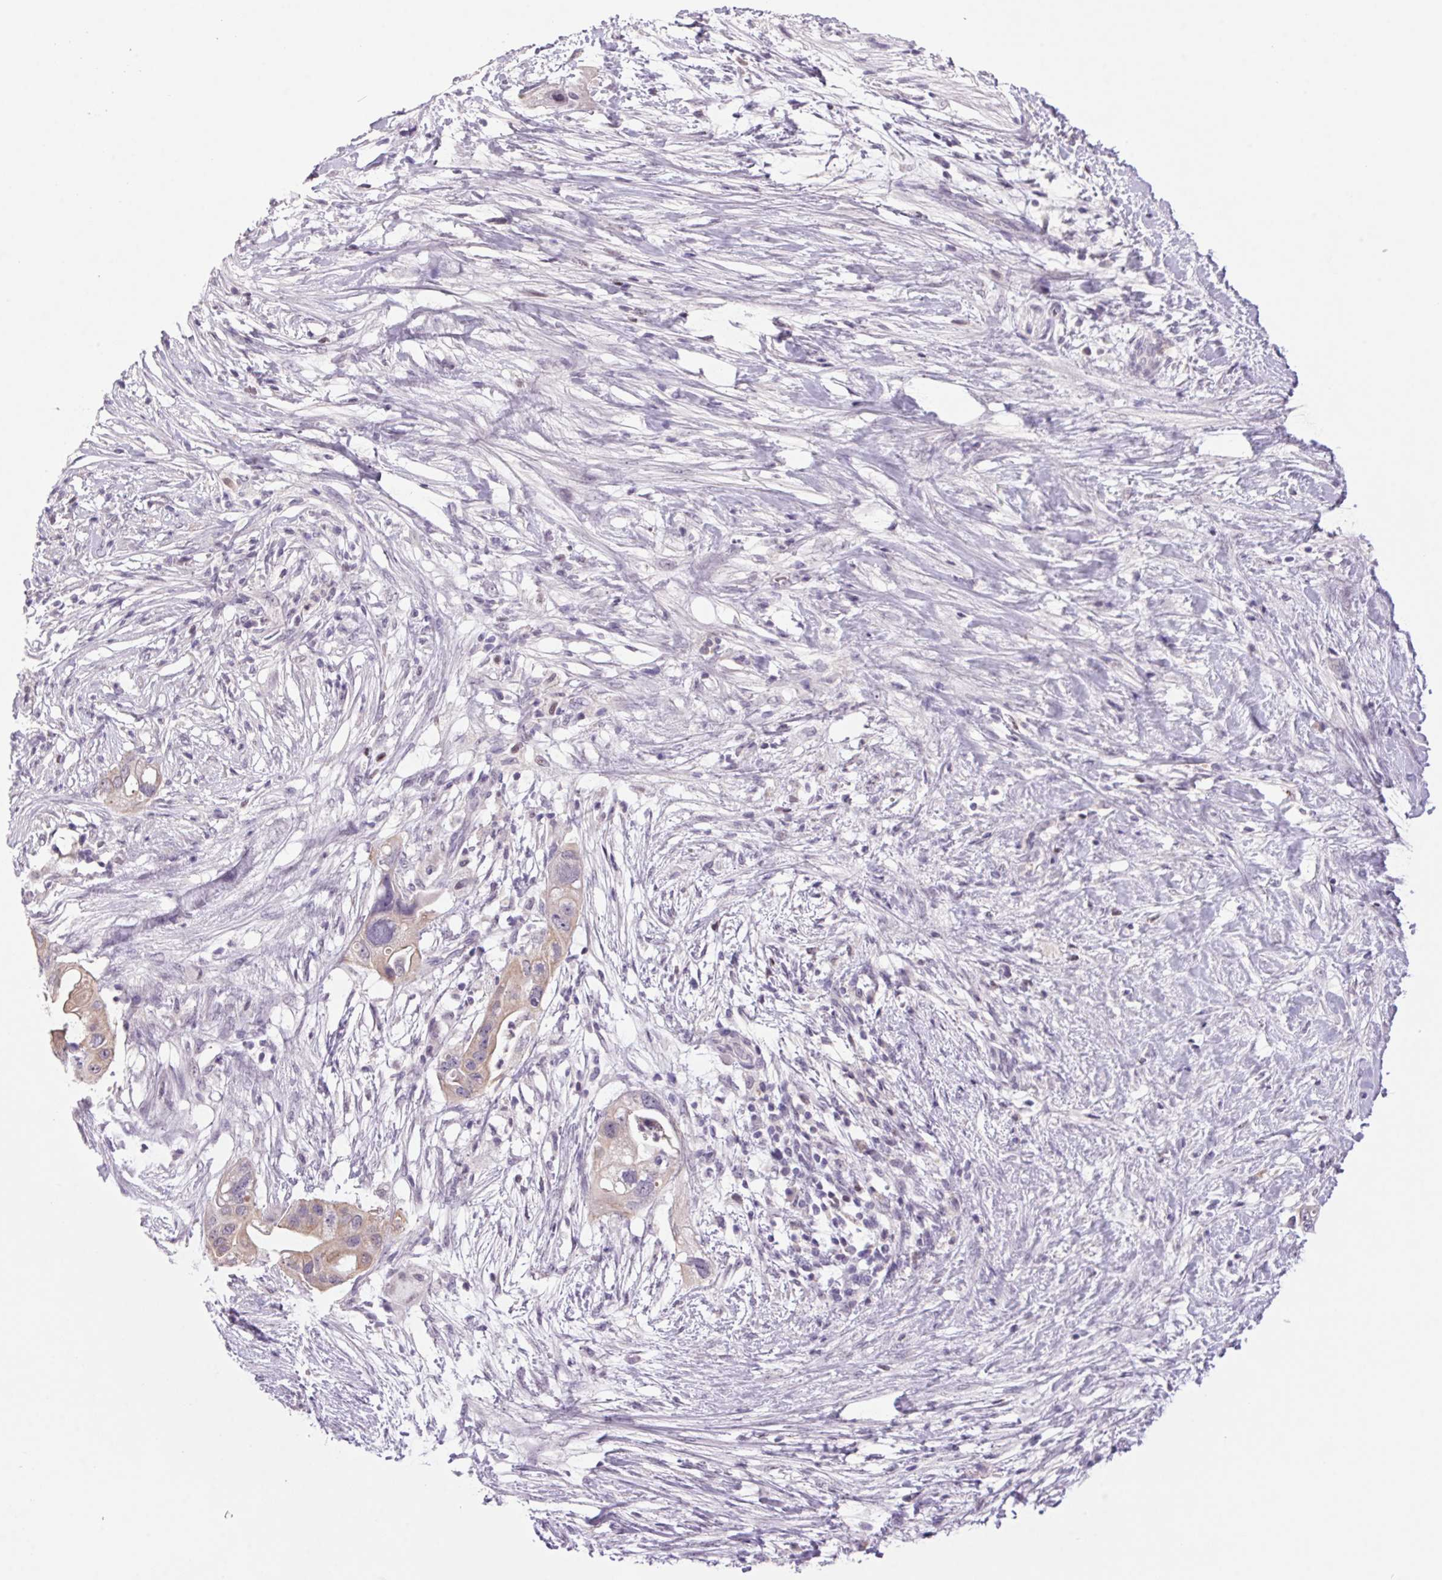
{"staining": {"intensity": "weak", "quantity": "25%-75%", "location": "cytoplasmic/membranous"}, "tissue": "pancreatic cancer", "cell_type": "Tumor cells", "image_type": "cancer", "snomed": [{"axis": "morphology", "description": "Adenocarcinoma, NOS"}, {"axis": "topography", "description": "Pancreas"}], "caption": "IHC image of pancreatic cancer (adenocarcinoma) stained for a protein (brown), which exhibits low levels of weak cytoplasmic/membranous staining in about 25%-75% of tumor cells.", "gene": "TRDN", "patient": {"sex": "female", "age": 72}}